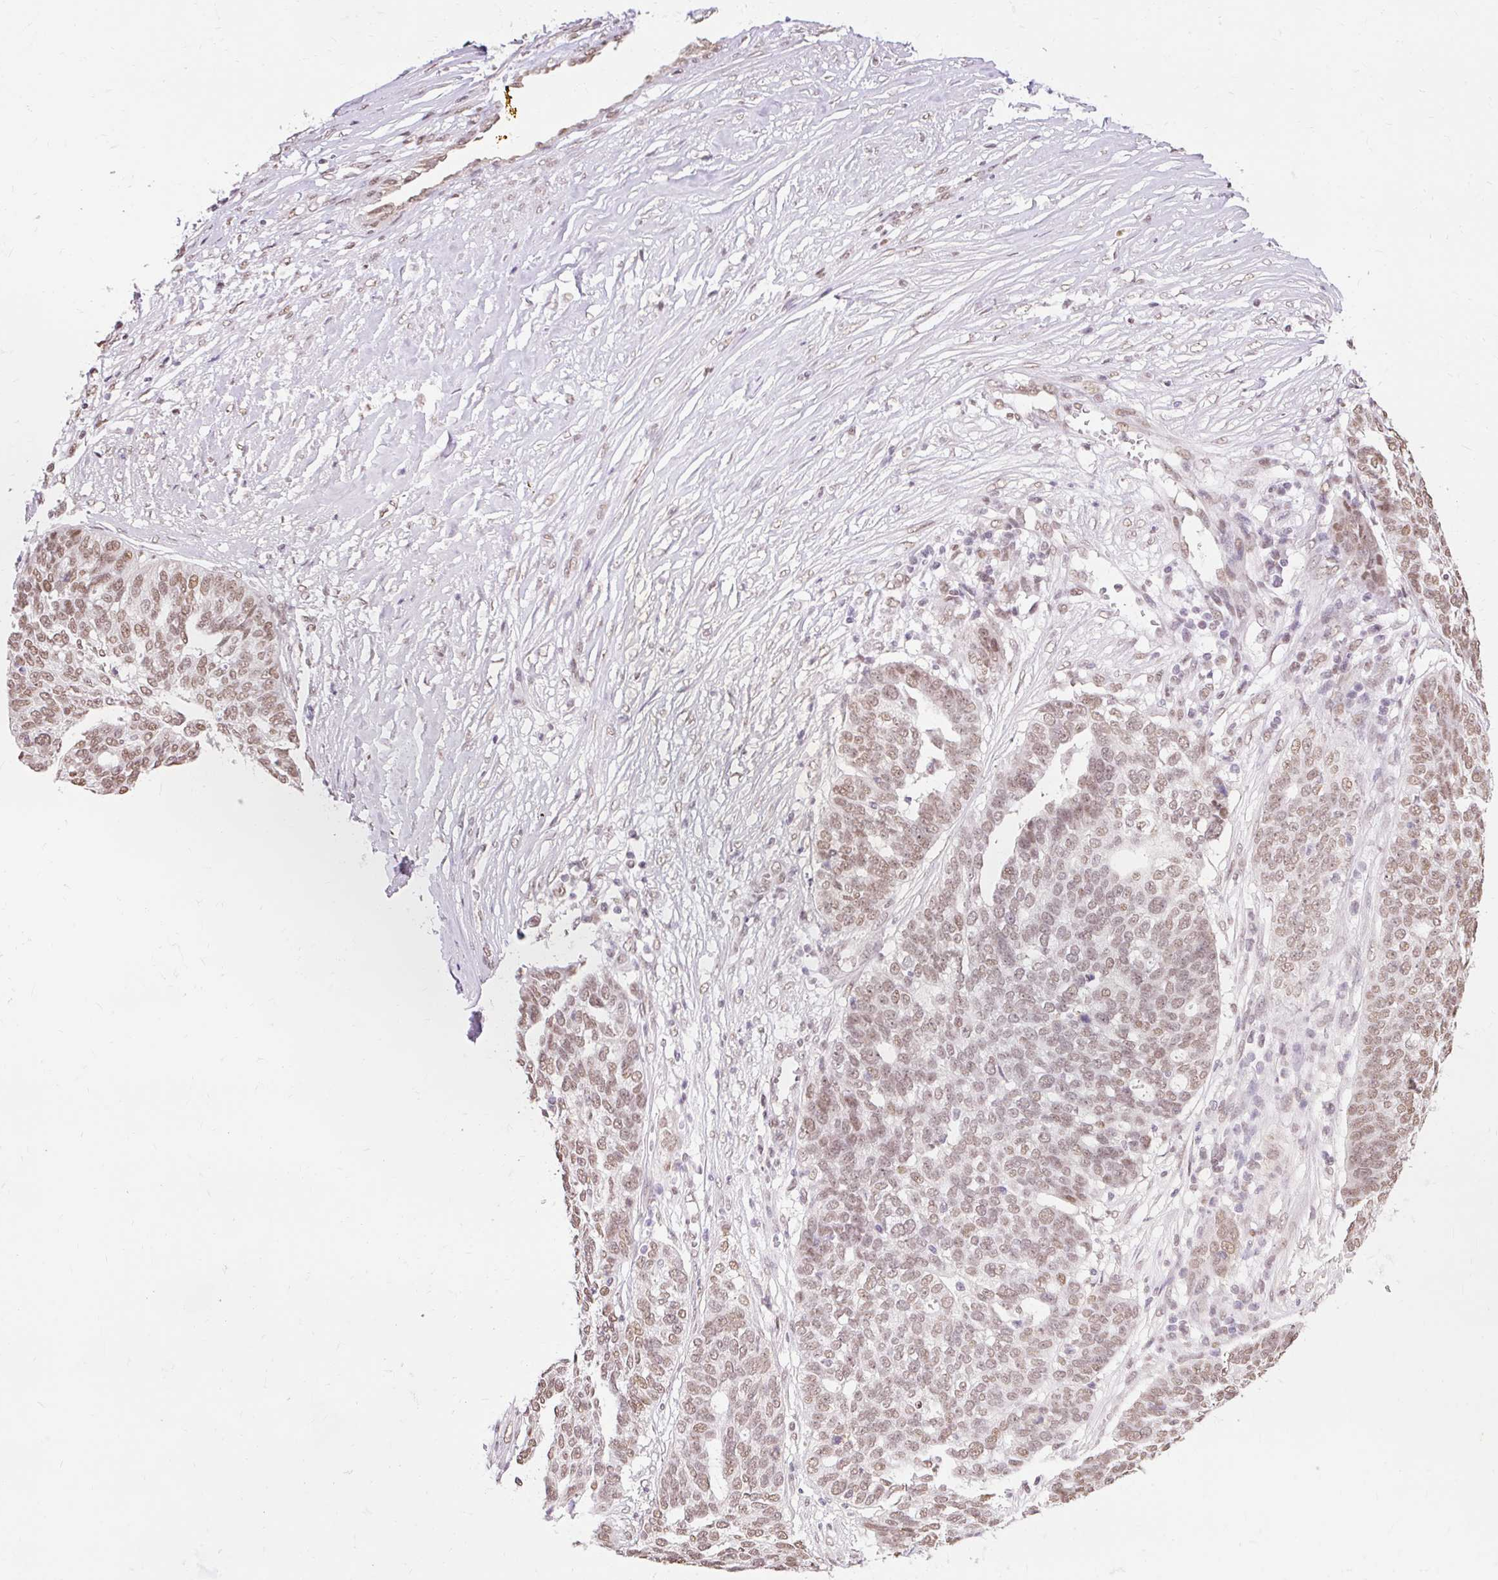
{"staining": {"intensity": "moderate", "quantity": ">75%", "location": "nuclear"}, "tissue": "ovarian cancer", "cell_type": "Tumor cells", "image_type": "cancer", "snomed": [{"axis": "morphology", "description": "Cystadenocarcinoma, serous, NOS"}, {"axis": "topography", "description": "Ovary"}], "caption": "Ovarian cancer (serous cystadenocarcinoma) tissue reveals moderate nuclear expression in about >75% of tumor cells", "gene": "NPIPB12", "patient": {"sex": "female", "age": 59}}